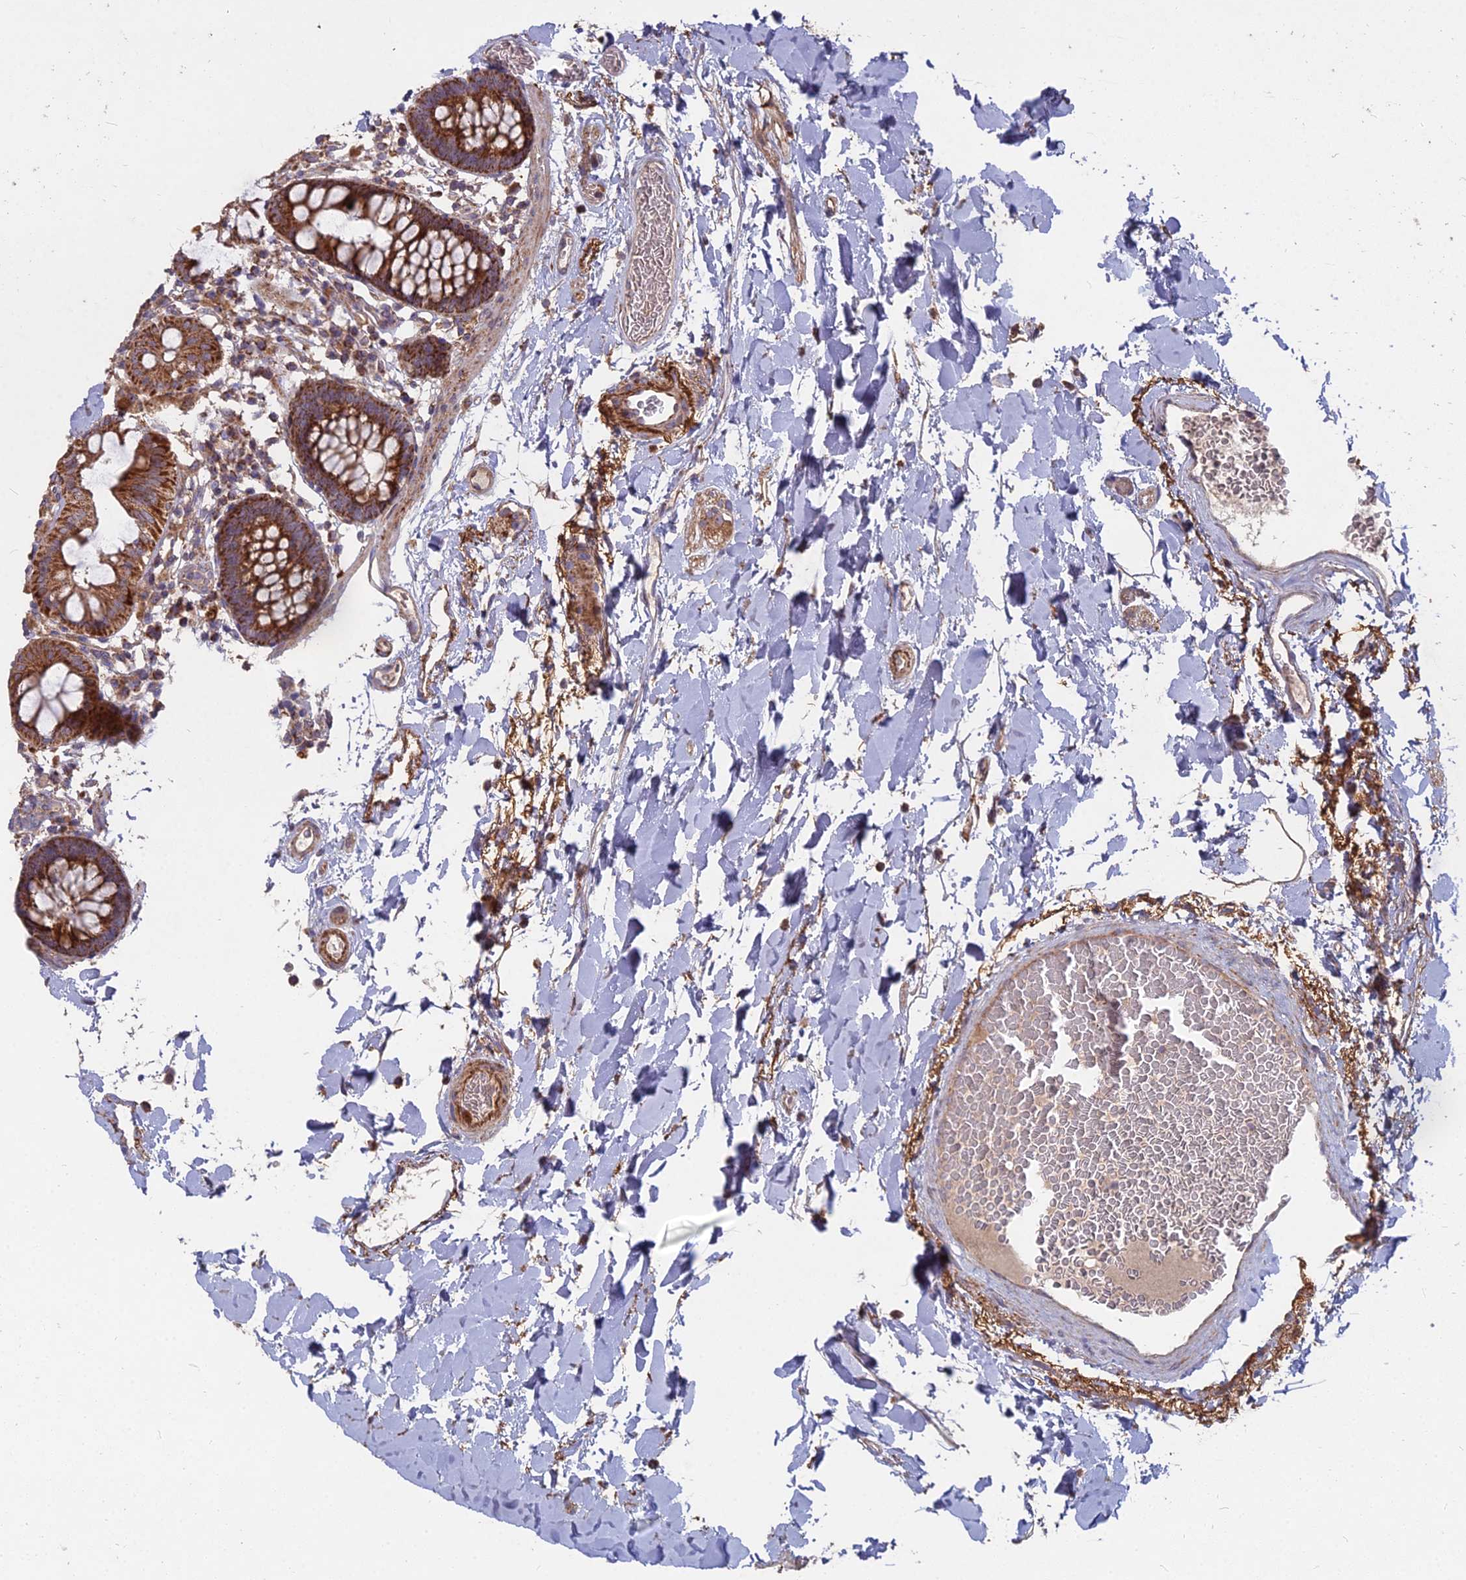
{"staining": {"intensity": "moderate", "quantity": ">75%", "location": "cytoplasmic/membranous"}, "tissue": "colon", "cell_type": "Endothelial cells", "image_type": "normal", "snomed": [{"axis": "morphology", "description": "Normal tissue, NOS"}, {"axis": "topography", "description": "Colon"}], "caption": "A high-resolution micrograph shows IHC staining of benign colon, which shows moderate cytoplasmic/membranous expression in about >75% of endothelial cells. (Brightfield microscopy of DAB IHC at high magnification).", "gene": "COX11", "patient": {"sex": "male", "age": 75}}